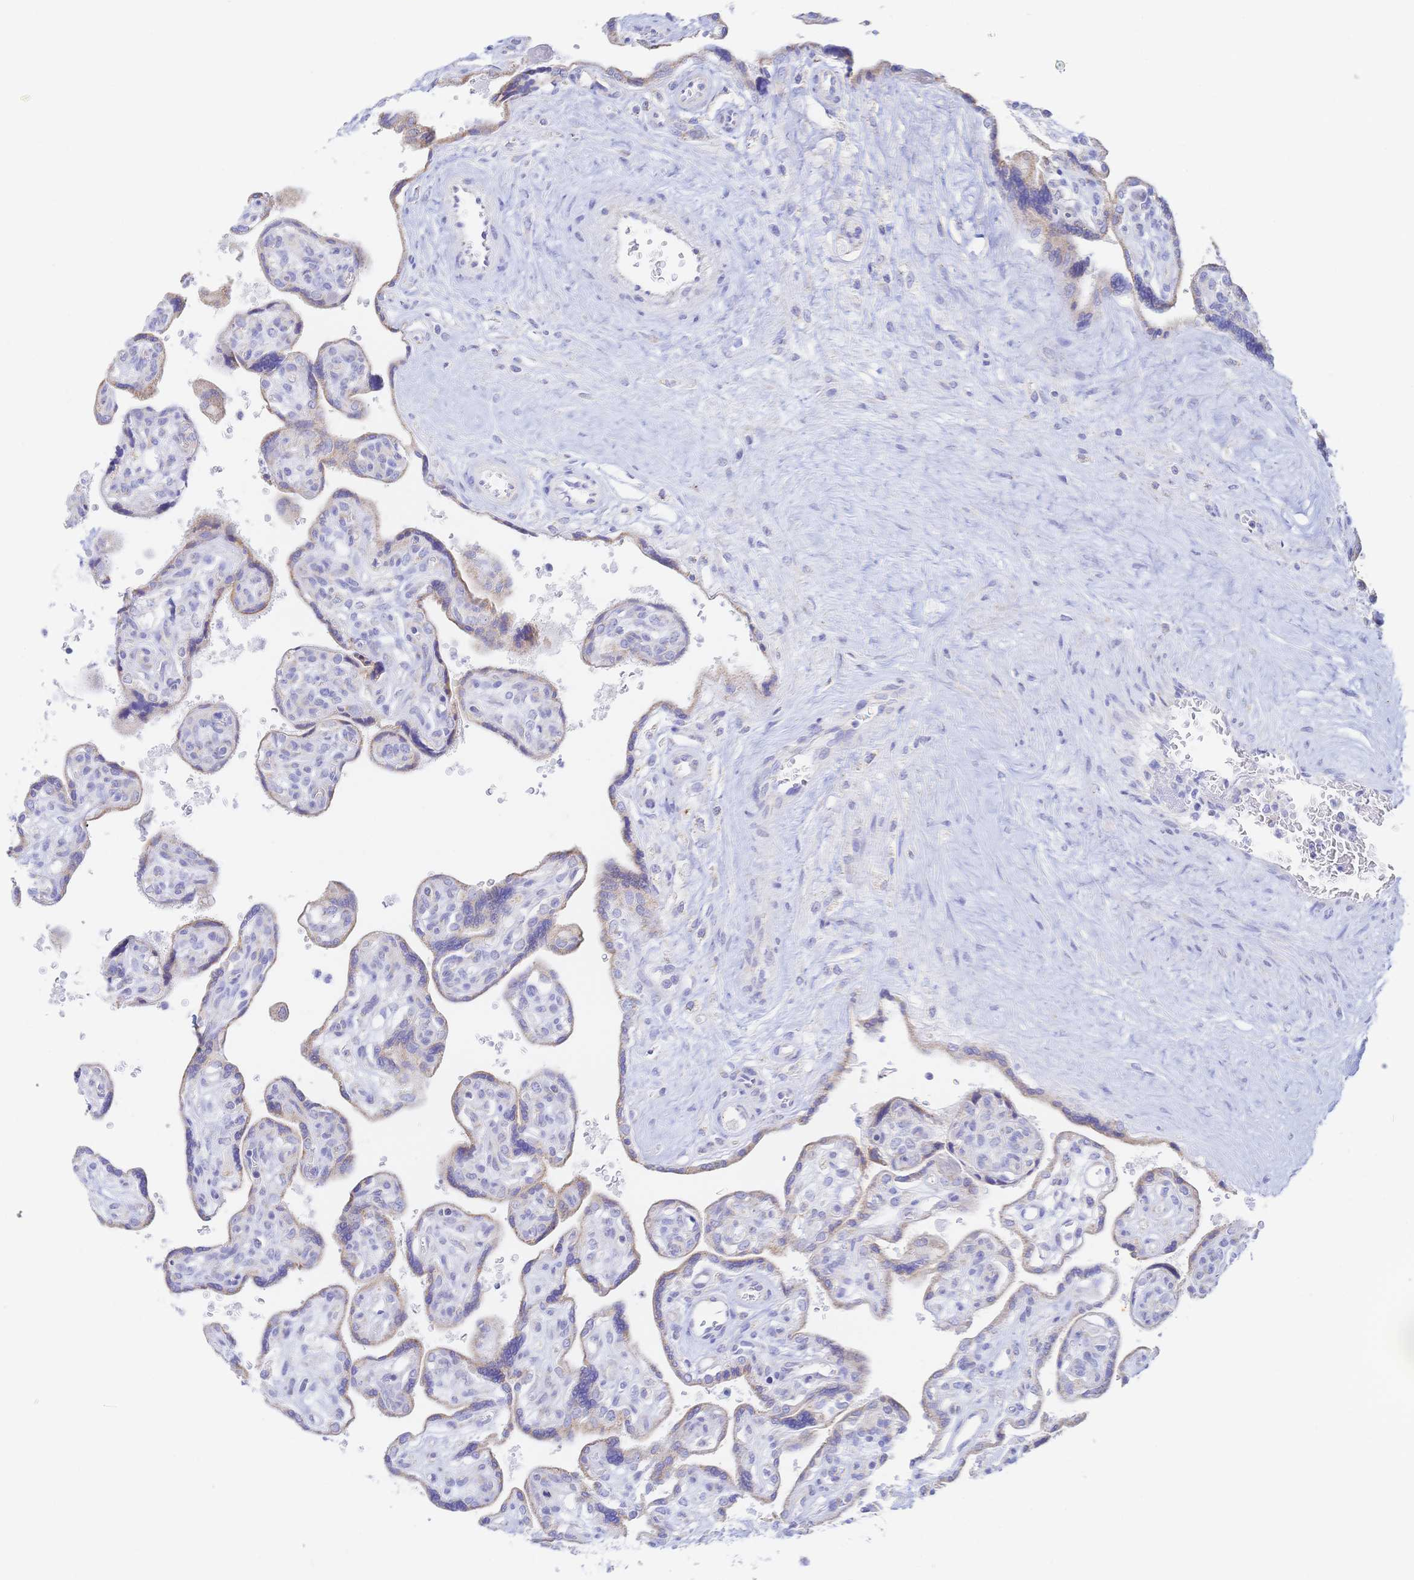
{"staining": {"intensity": "moderate", "quantity": "25%-75%", "location": "cytoplasmic/membranous"}, "tissue": "placenta", "cell_type": "Decidual cells", "image_type": "normal", "snomed": [{"axis": "morphology", "description": "Normal tissue, NOS"}, {"axis": "topography", "description": "Placenta"}], "caption": "Placenta stained for a protein displays moderate cytoplasmic/membranous positivity in decidual cells.", "gene": "SYNGR4", "patient": {"sex": "female", "age": 39}}